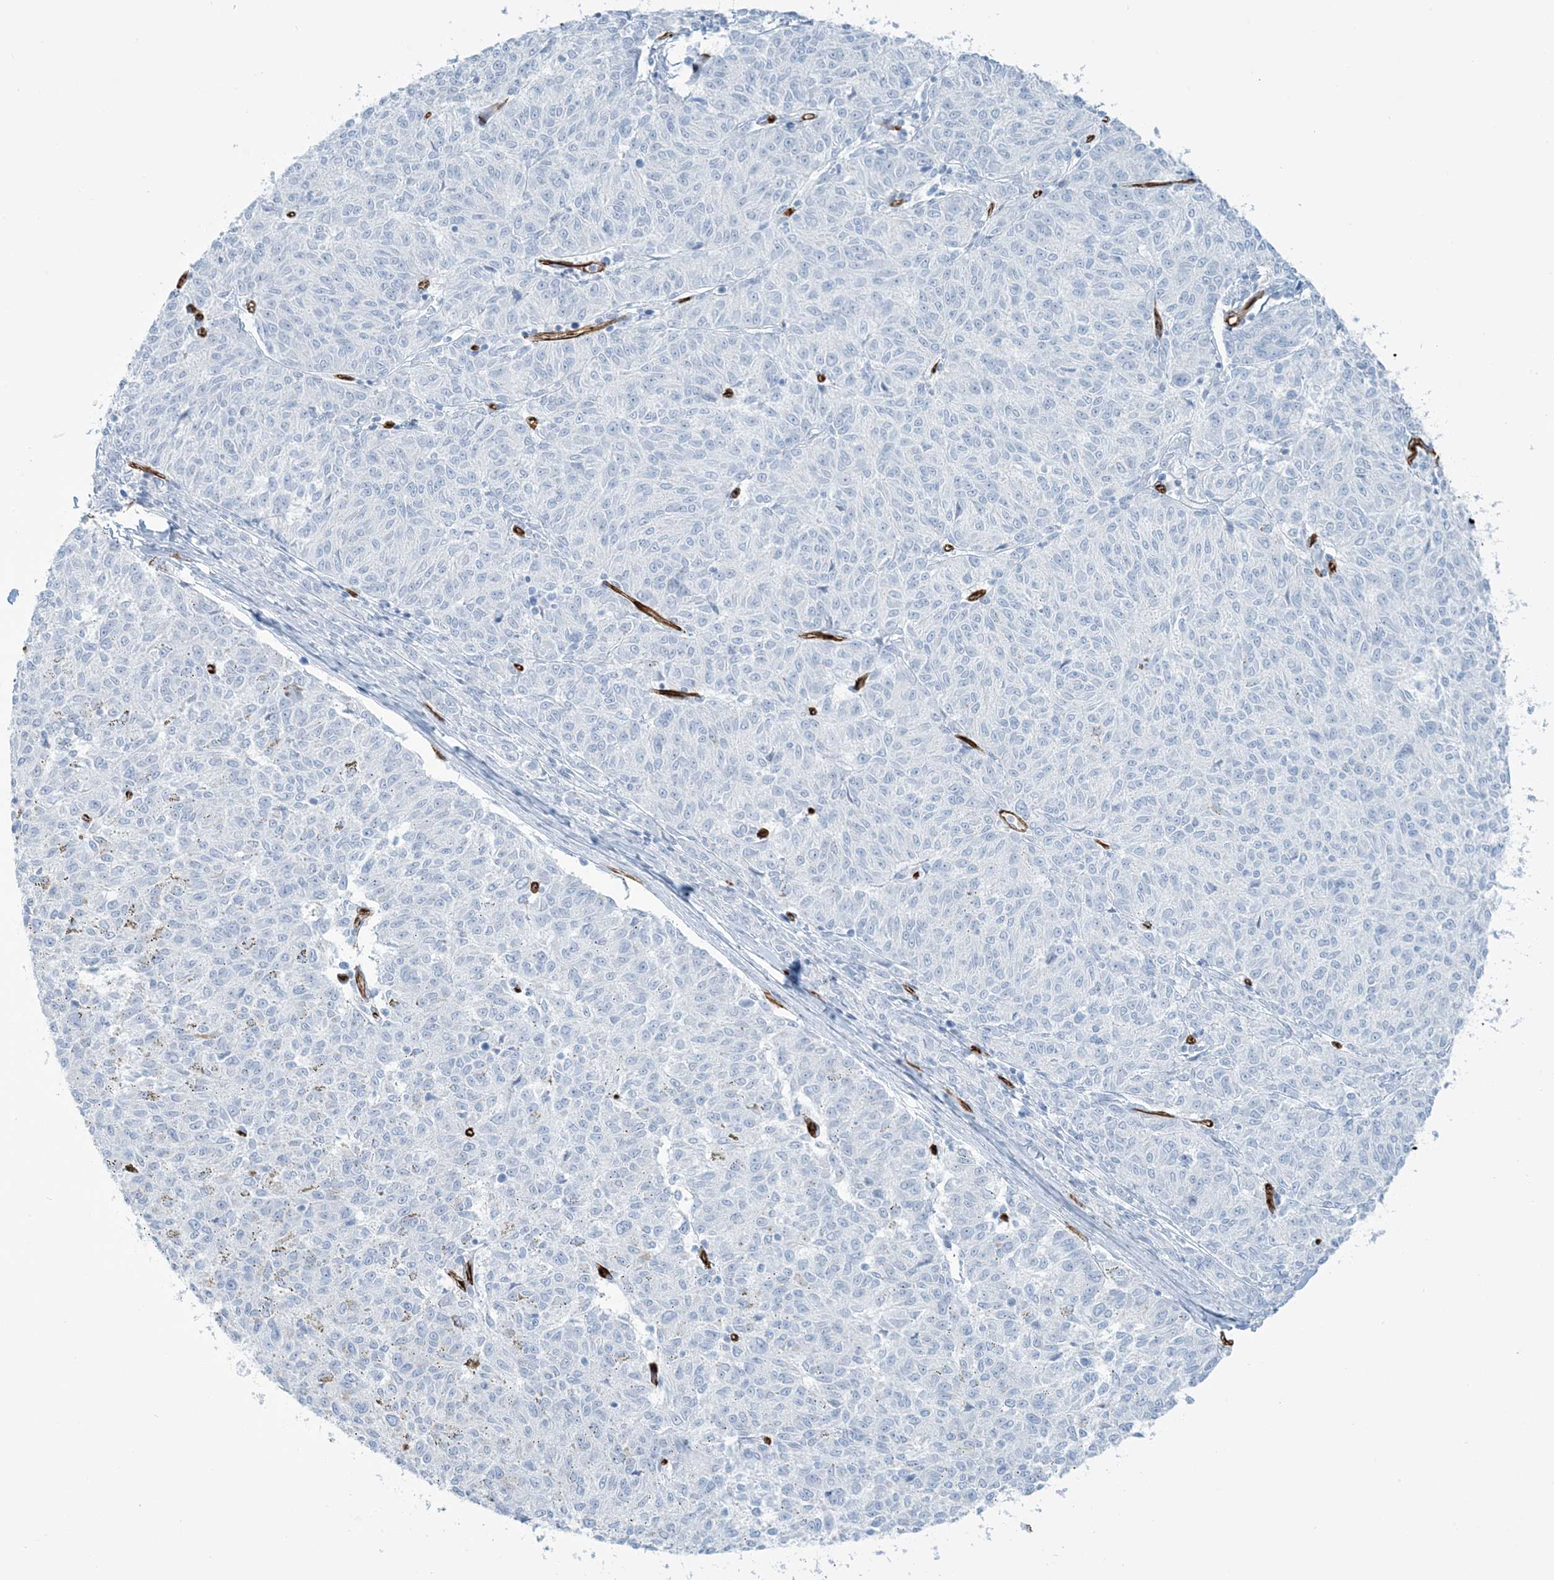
{"staining": {"intensity": "negative", "quantity": "none", "location": "none"}, "tissue": "melanoma", "cell_type": "Tumor cells", "image_type": "cancer", "snomed": [{"axis": "morphology", "description": "Malignant melanoma, NOS"}, {"axis": "topography", "description": "Skin"}], "caption": "Tumor cells show no significant positivity in malignant melanoma.", "gene": "EPS8L3", "patient": {"sex": "female", "age": 72}}